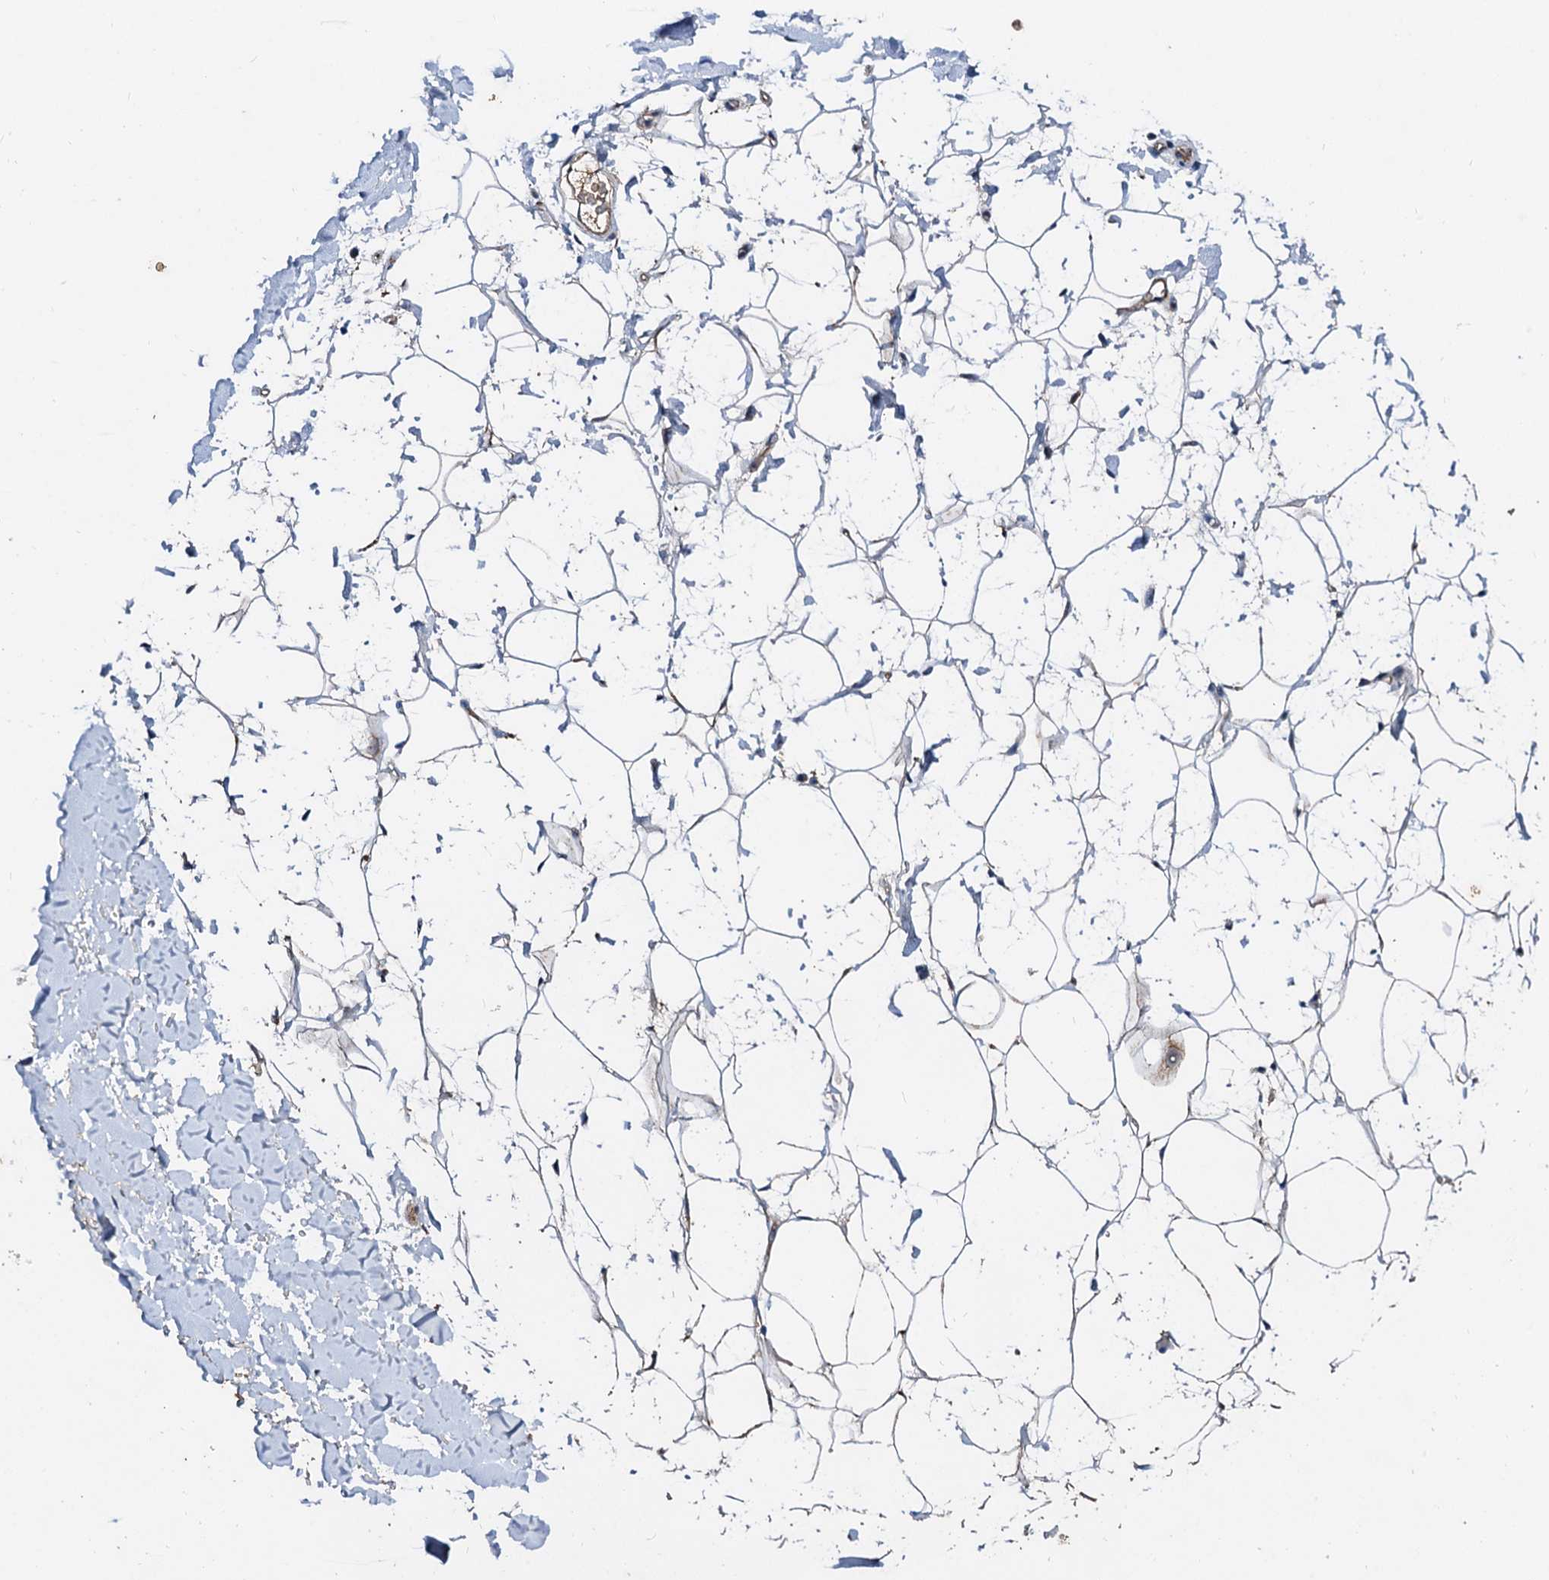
{"staining": {"intensity": "moderate", "quantity": "<25%", "location": "cytoplasmic/membranous"}, "tissue": "adipose tissue", "cell_type": "Adipocytes", "image_type": "normal", "snomed": [{"axis": "morphology", "description": "Normal tissue, NOS"}, {"axis": "topography", "description": "Breast"}], "caption": "This micrograph reveals IHC staining of normal human adipose tissue, with low moderate cytoplasmic/membranous positivity in about <25% of adipocytes.", "gene": "FIBIN", "patient": {"sex": "female", "age": 26}}